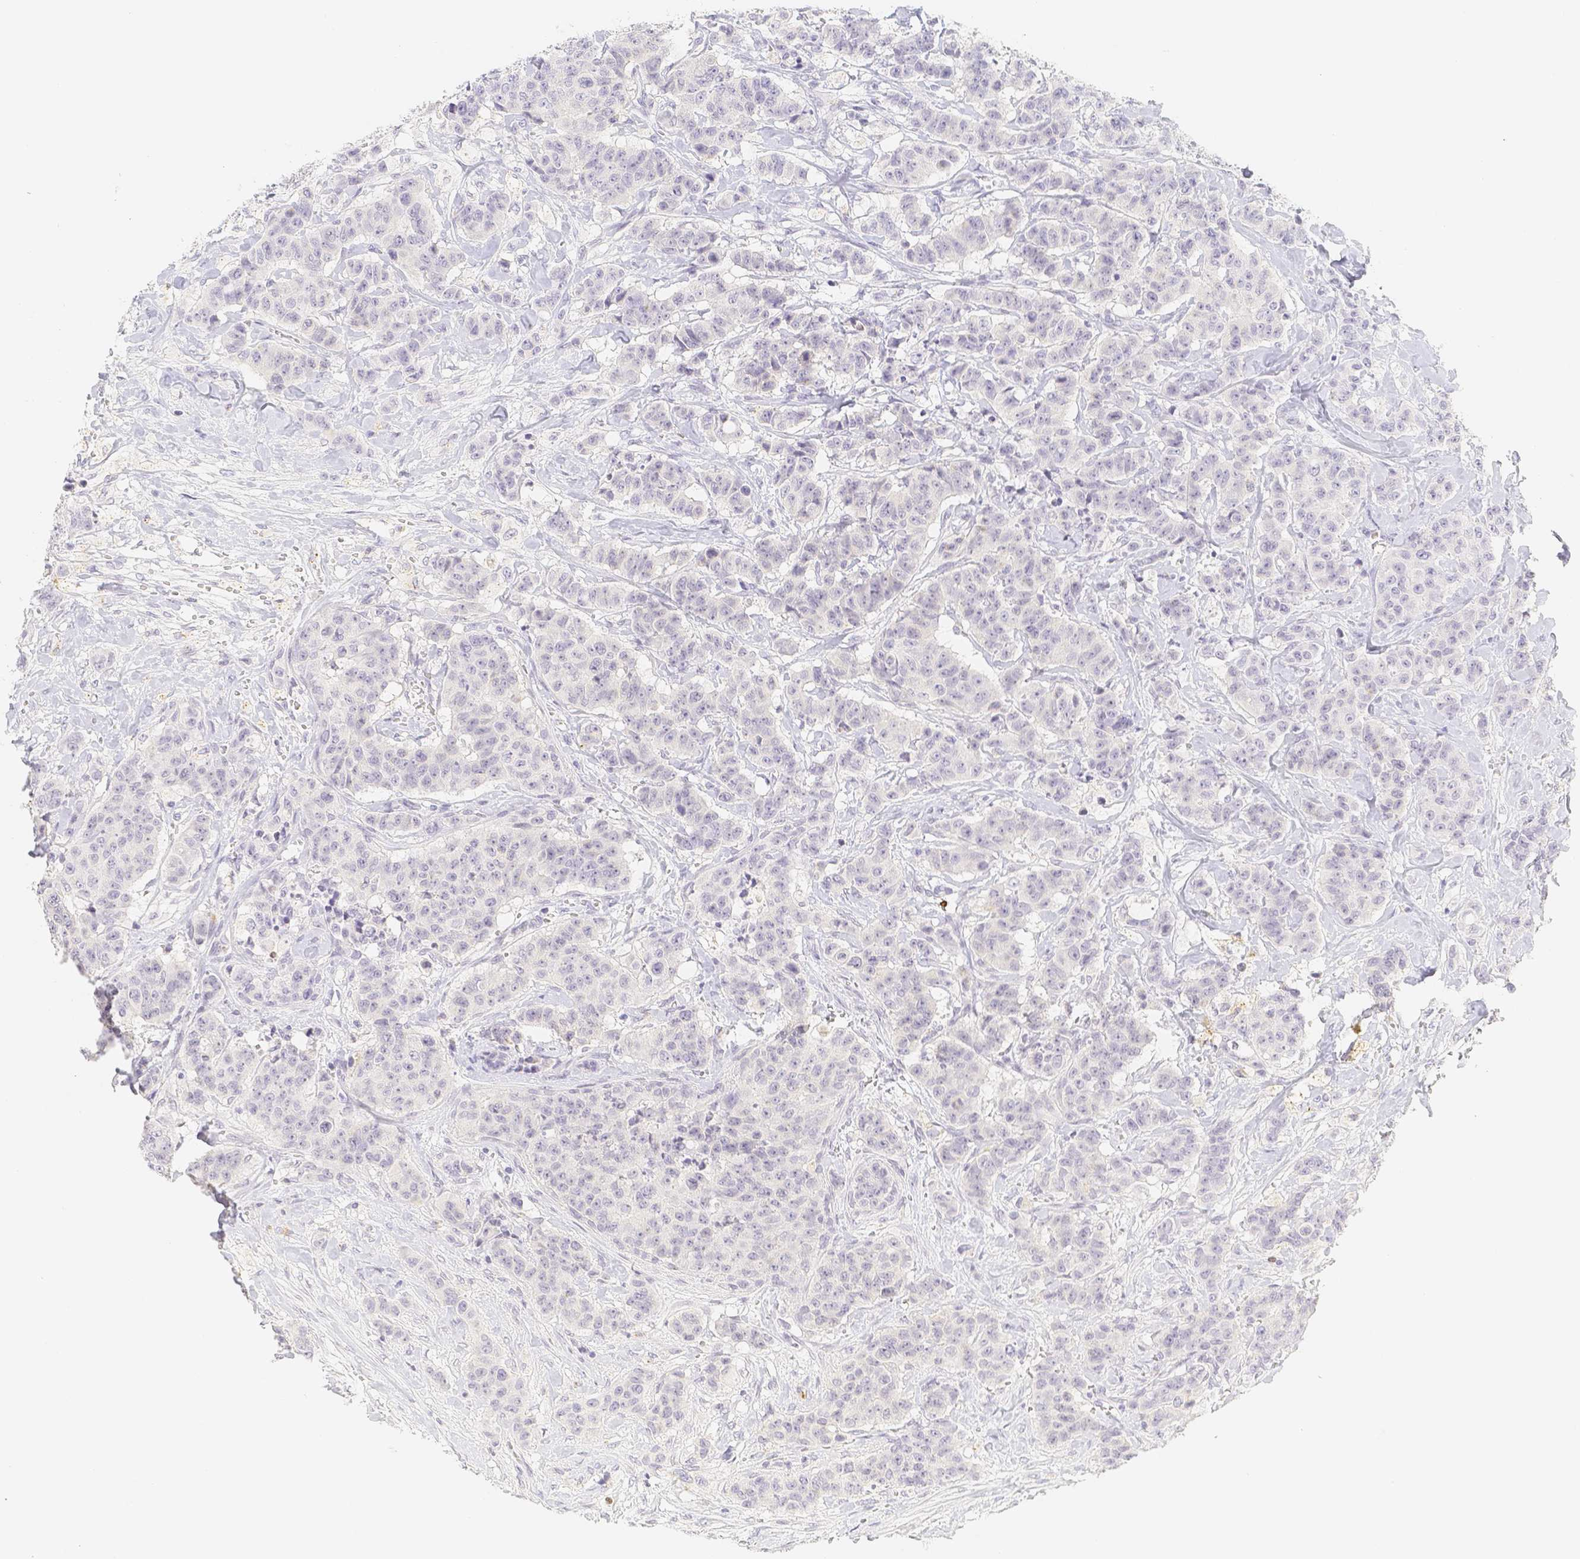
{"staining": {"intensity": "negative", "quantity": "none", "location": "none"}, "tissue": "breast cancer", "cell_type": "Tumor cells", "image_type": "cancer", "snomed": [{"axis": "morphology", "description": "Normal tissue, NOS"}, {"axis": "morphology", "description": "Duct carcinoma"}, {"axis": "topography", "description": "Breast"}], "caption": "High power microscopy photomicrograph of an IHC micrograph of breast cancer, revealing no significant staining in tumor cells. Nuclei are stained in blue.", "gene": "PADI4", "patient": {"sex": "female", "age": 40}}